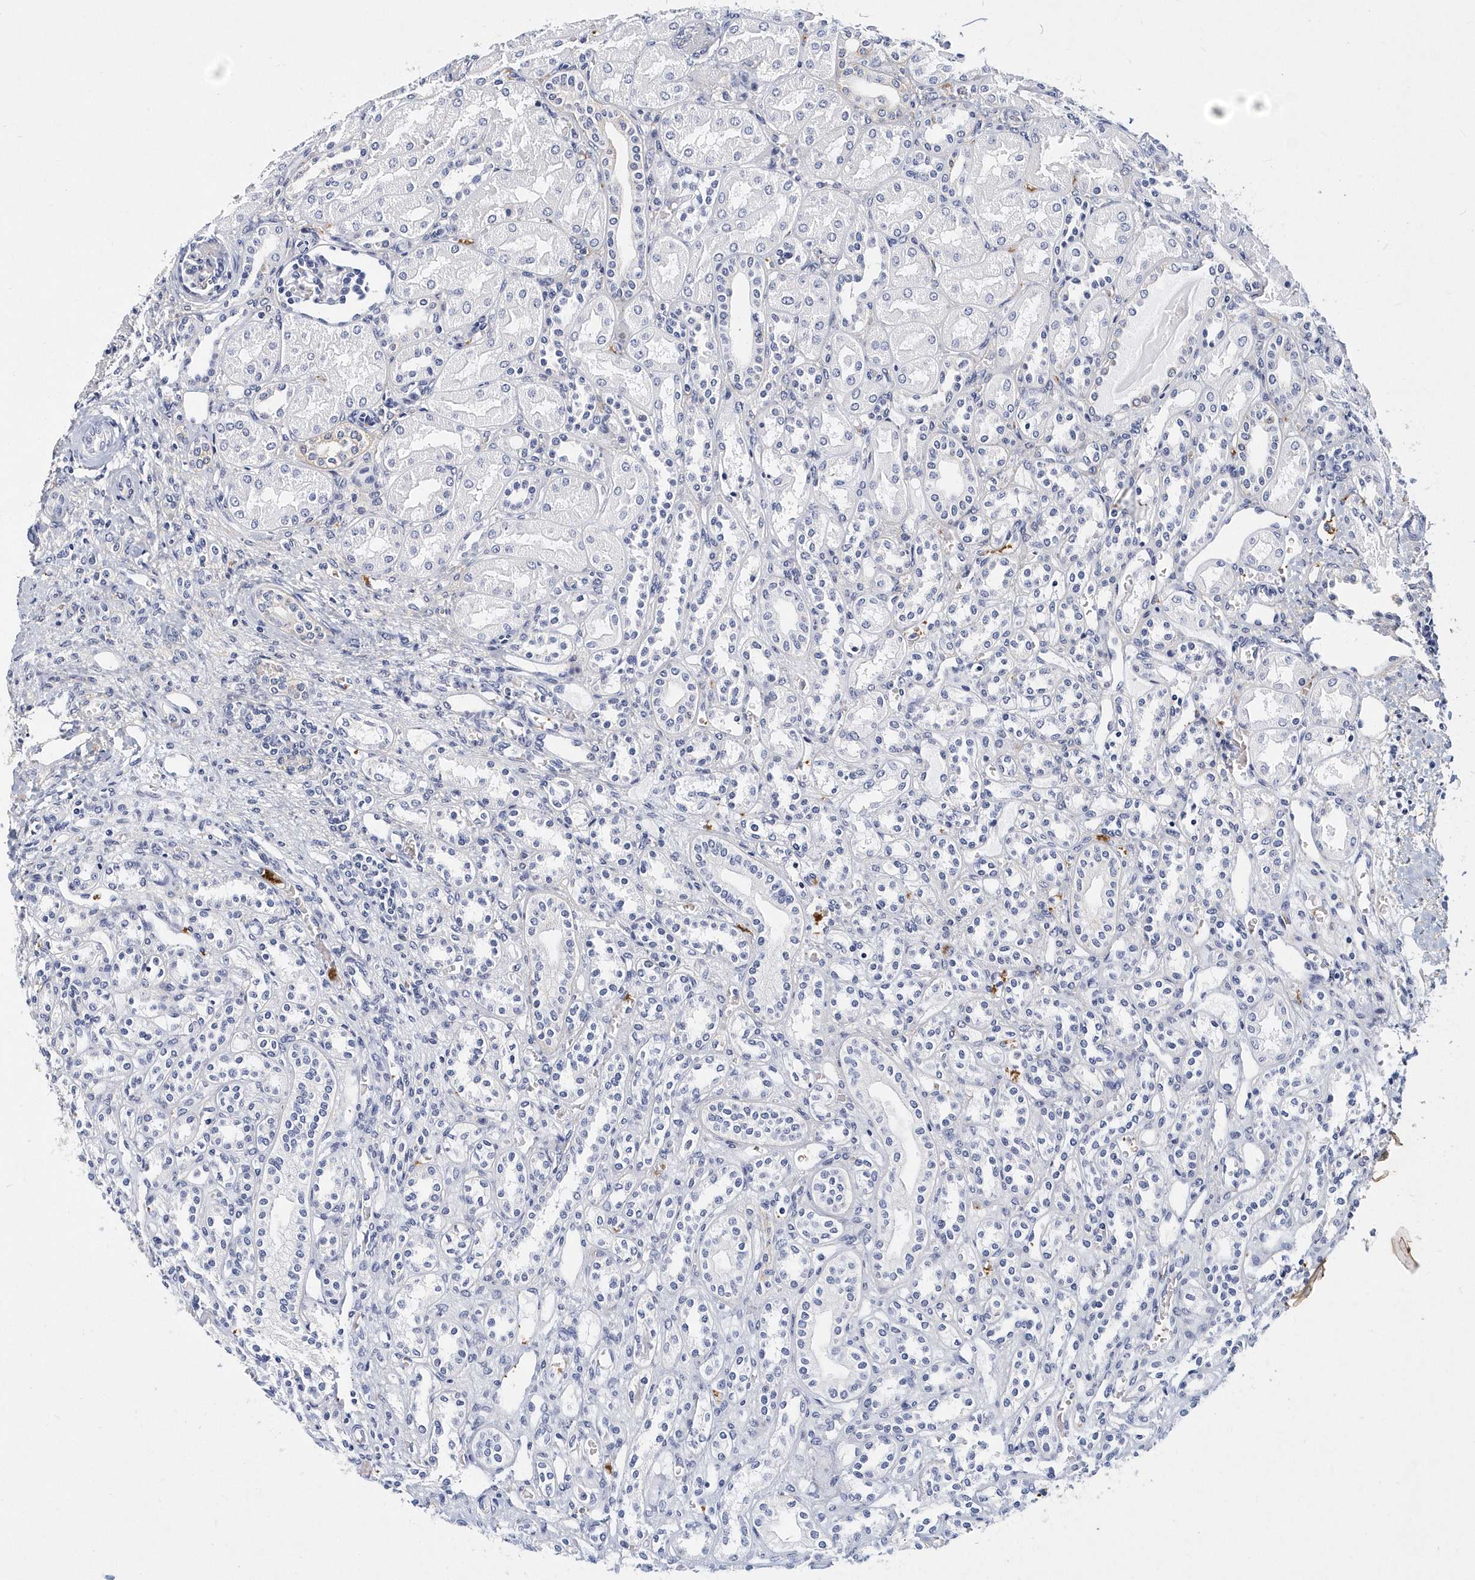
{"staining": {"intensity": "negative", "quantity": "none", "location": "none"}, "tissue": "kidney", "cell_type": "Cells in glomeruli", "image_type": "normal", "snomed": [{"axis": "morphology", "description": "Normal tissue, NOS"}, {"axis": "morphology", "description": "Neoplasm, malignant, NOS"}, {"axis": "topography", "description": "Kidney"}], "caption": "Unremarkable kidney was stained to show a protein in brown. There is no significant expression in cells in glomeruli.", "gene": "ITGA2B", "patient": {"sex": "female", "age": 1}}